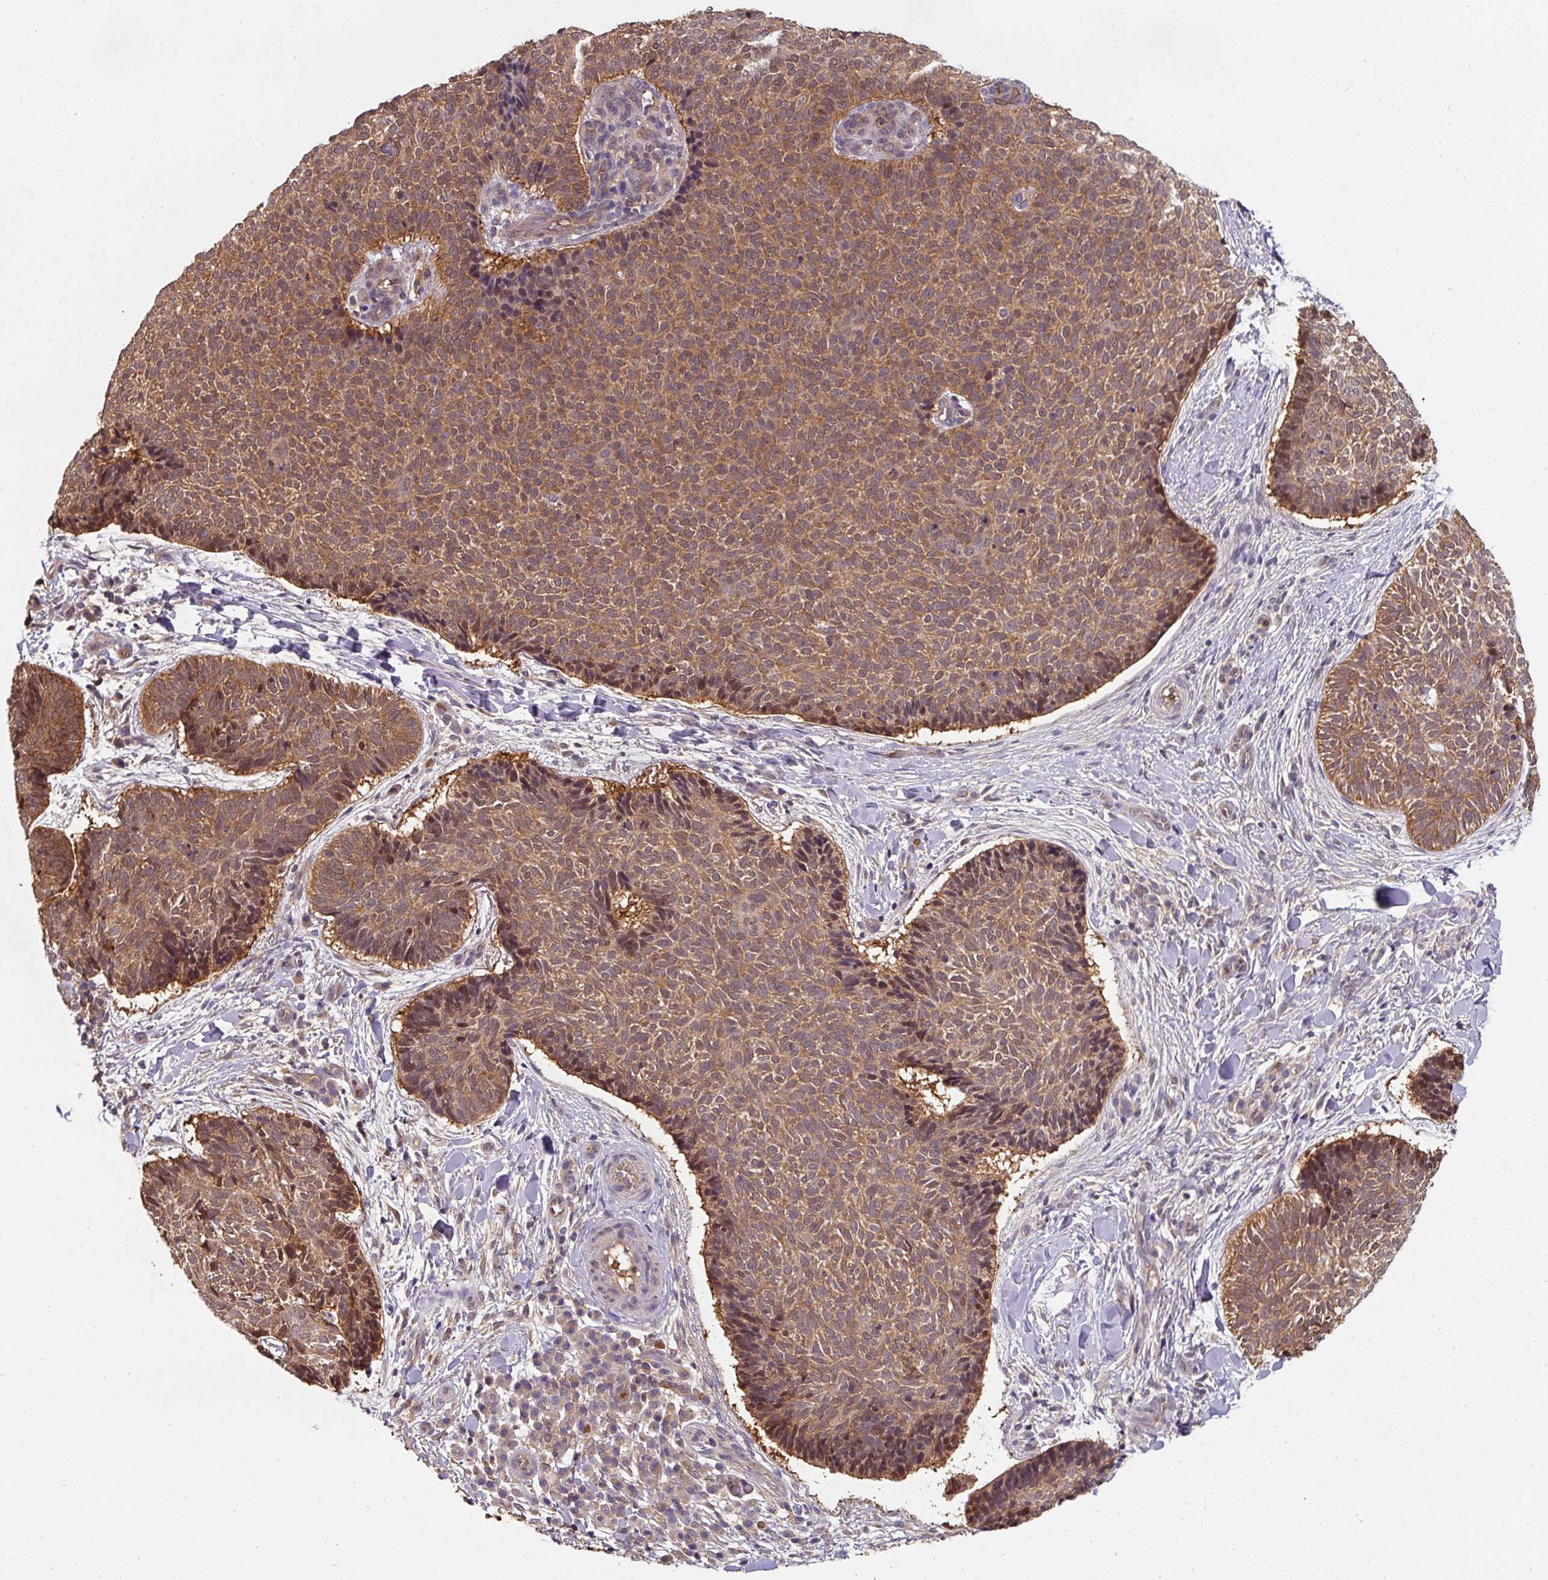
{"staining": {"intensity": "moderate", "quantity": ">75%", "location": "cytoplasmic/membranous"}, "tissue": "skin cancer", "cell_type": "Tumor cells", "image_type": "cancer", "snomed": [{"axis": "morphology", "description": "Normal tissue, NOS"}, {"axis": "morphology", "description": "Basal cell carcinoma"}, {"axis": "topography", "description": "Skin"}], "caption": "Immunohistochemistry (IHC) (DAB) staining of skin basal cell carcinoma exhibits moderate cytoplasmic/membranous protein staining in approximately >75% of tumor cells.", "gene": "ST13", "patient": {"sex": "male", "age": 50}}